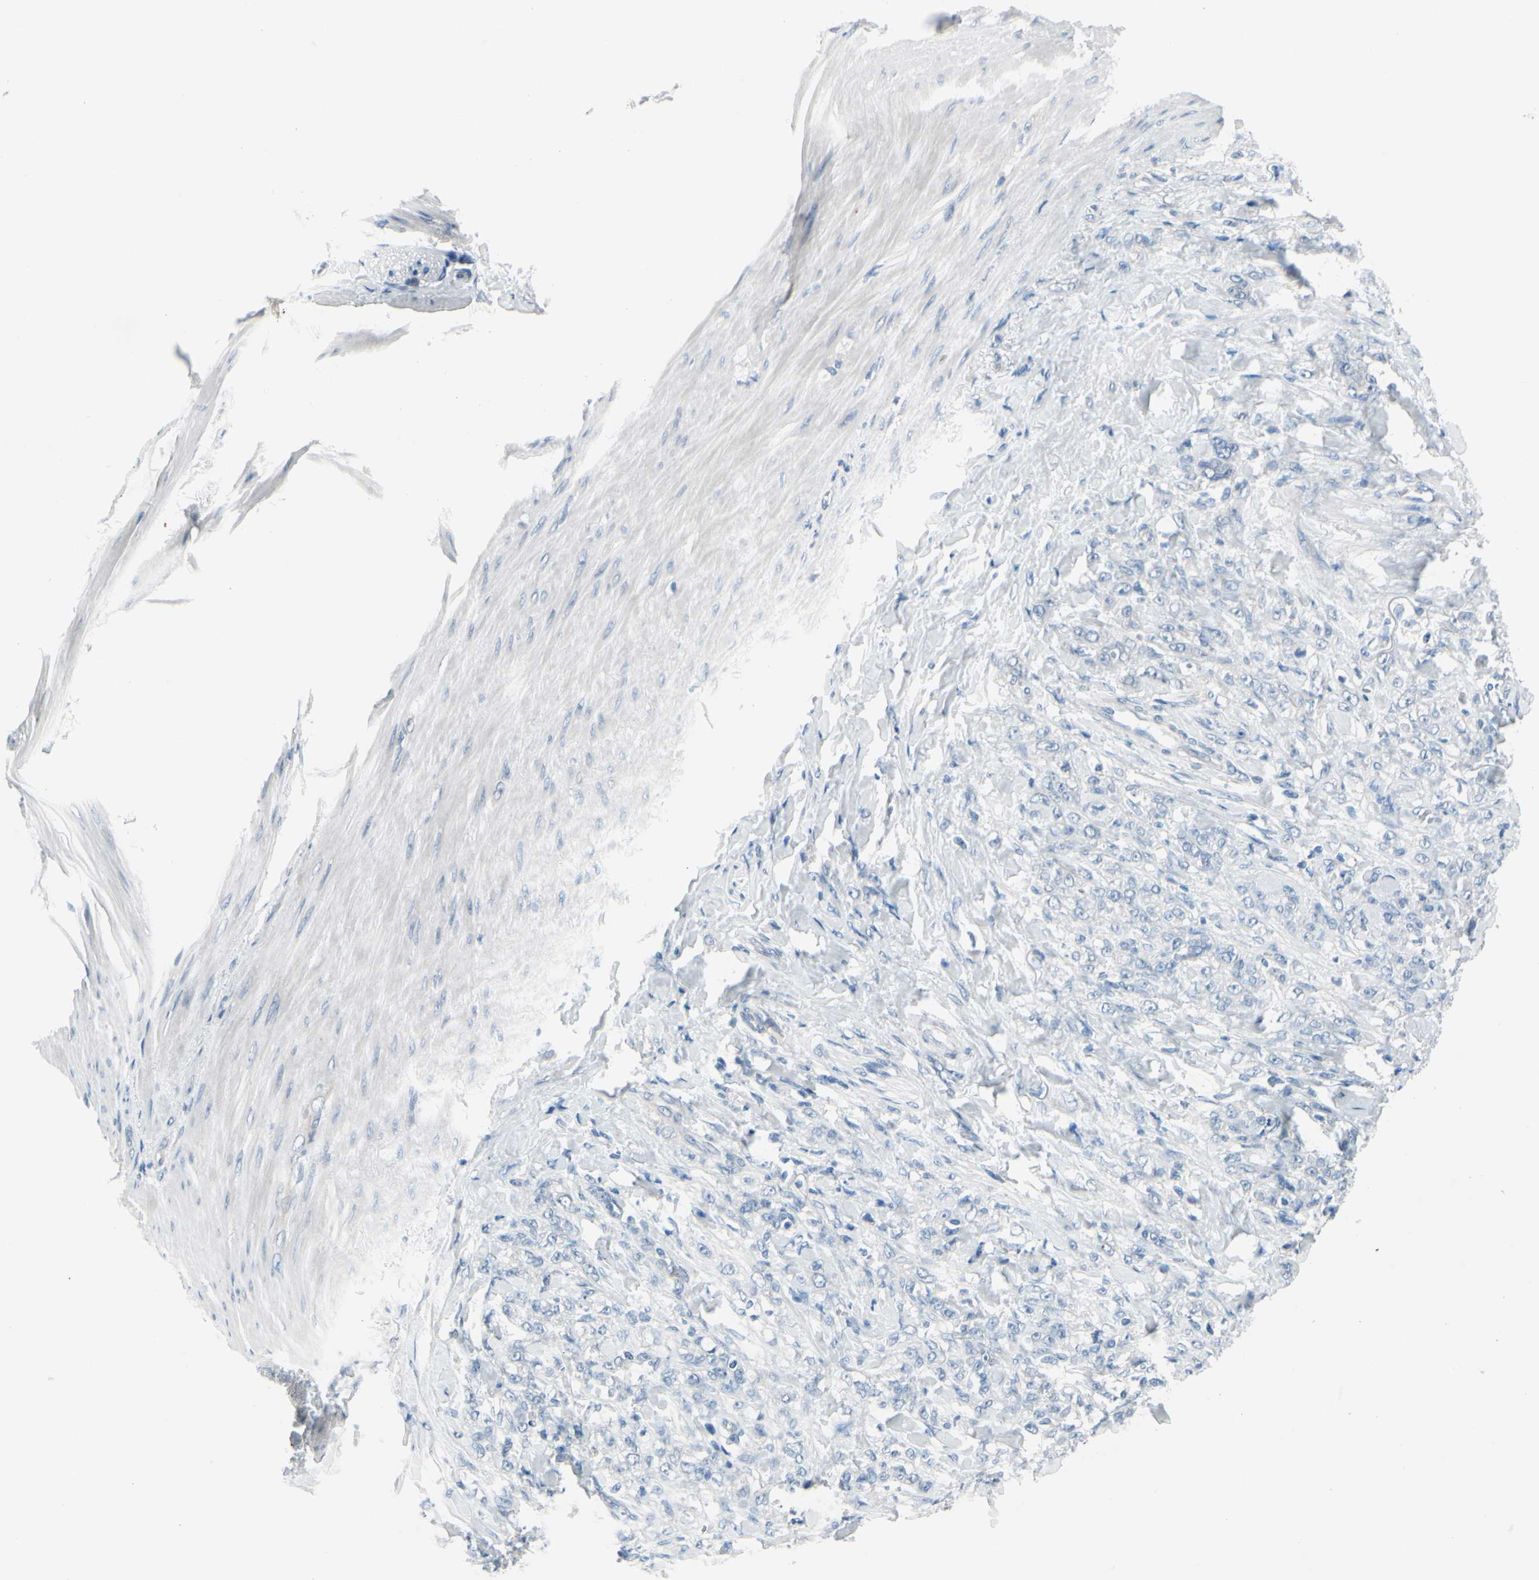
{"staining": {"intensity": "negative", "quantity": "none", "location": "none"}, "tissue": "stomach cancer", "cell_type": "Tumor cells", "image_type": "cancer", "snomed": [{"axis": "morphology", "description": "Adenocarcinoma, NOS"}, {"axis": "topography", "description": "Stomach"}], "caption": "DAB (3,3'-diaminobenzidine) immunohistochemical staining of human adenocarcinoma (stomach) displays no significant staining in tumor cells.", "gene": "PGR", "patient": {"sex": "male", "age": 82}}